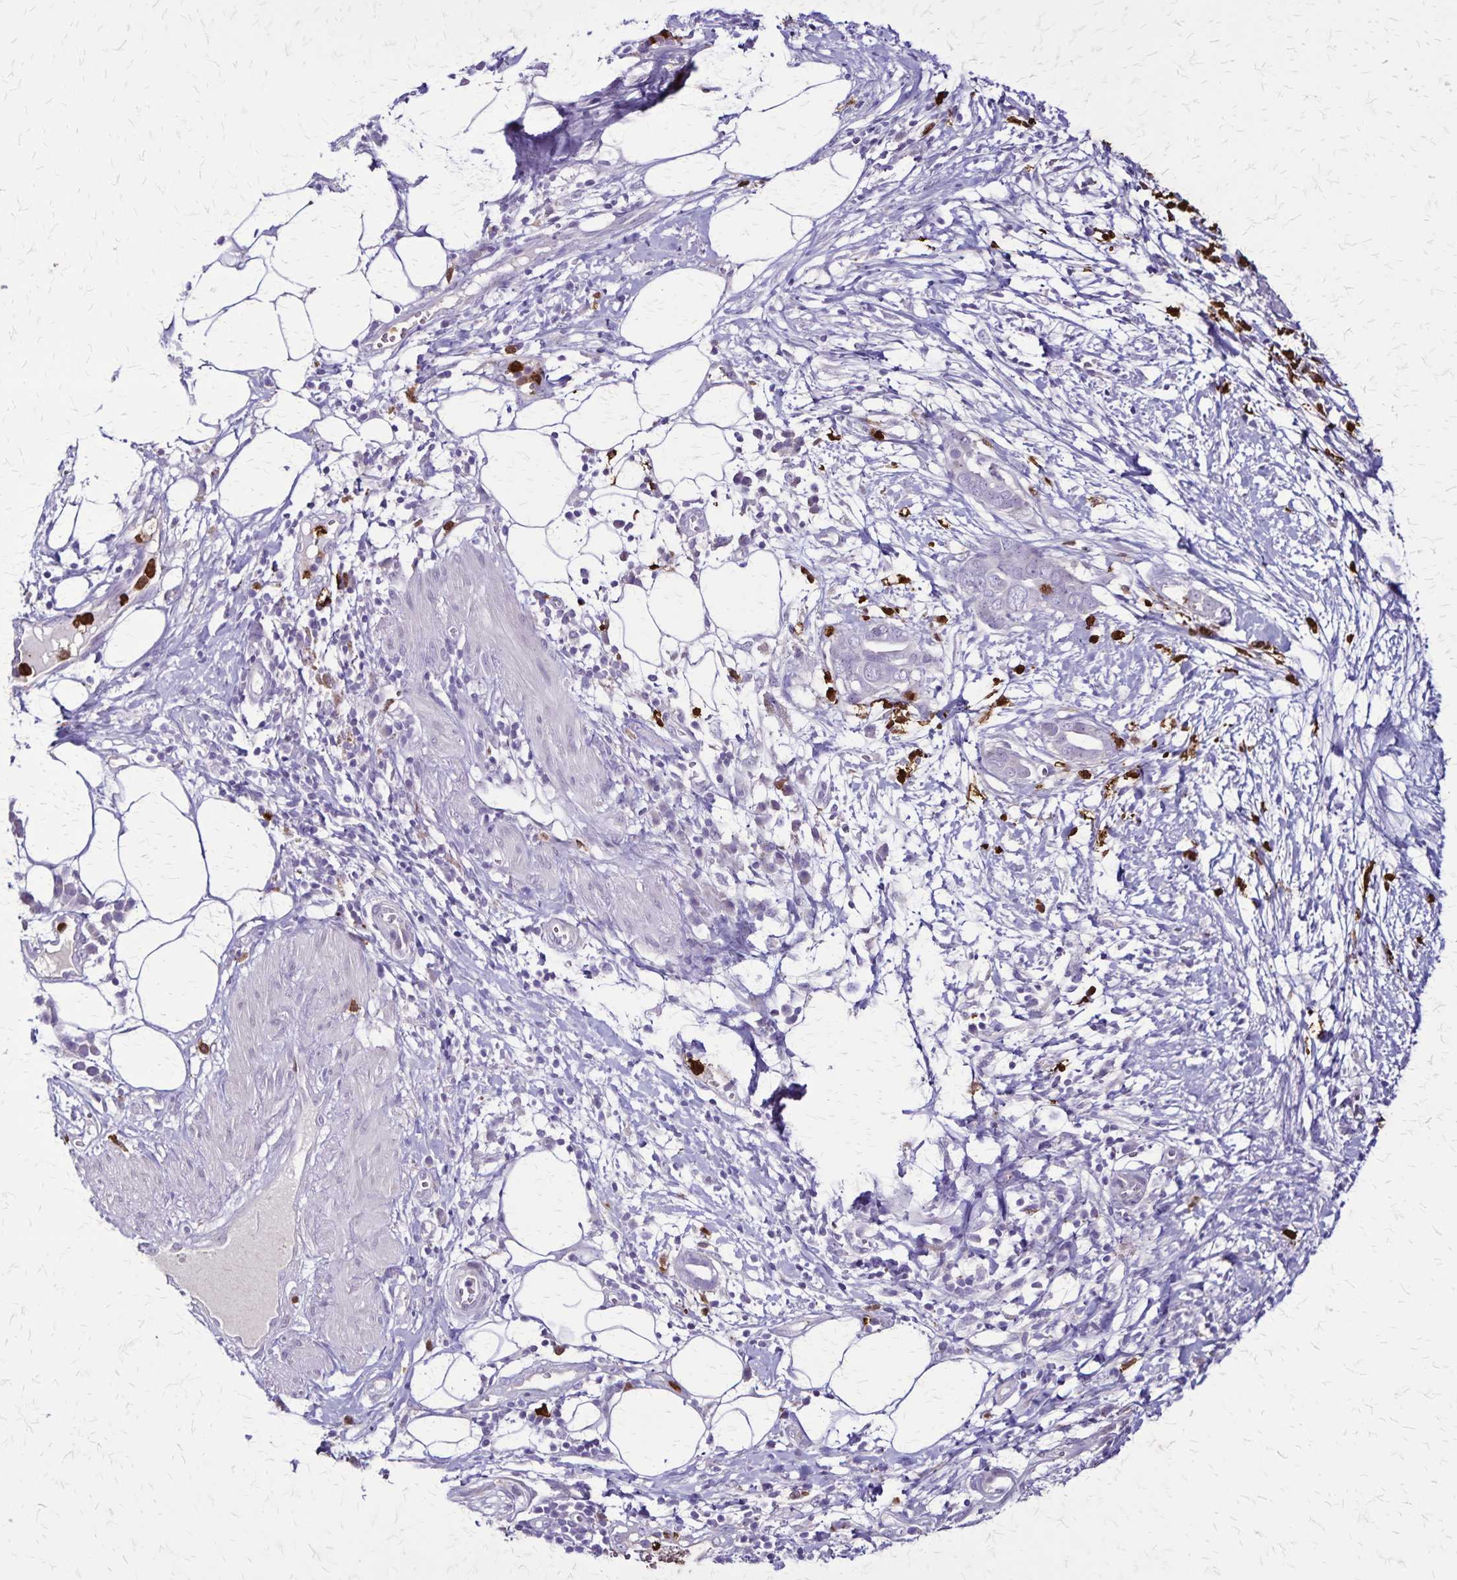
{"staining": {"intensity": "negative", "quantity": "none", "location": "none"}, "tissue": "pancreatic cancer", "cell_type": "Tumor cells", "image_type": "cancer", "snomed": [{"axis": "morphology", "description": "Adenocarcinoma, NOS"}, {"axis": "topography", "description": "Pancreas"}], "caption": "Pancreatic adenocarcinoma stained for a protein using immunohistochemistry (IHC) shows no positivity tumor cells.", "gene": "ULBP3", "patient": {"sex": "male", "age": 61}}